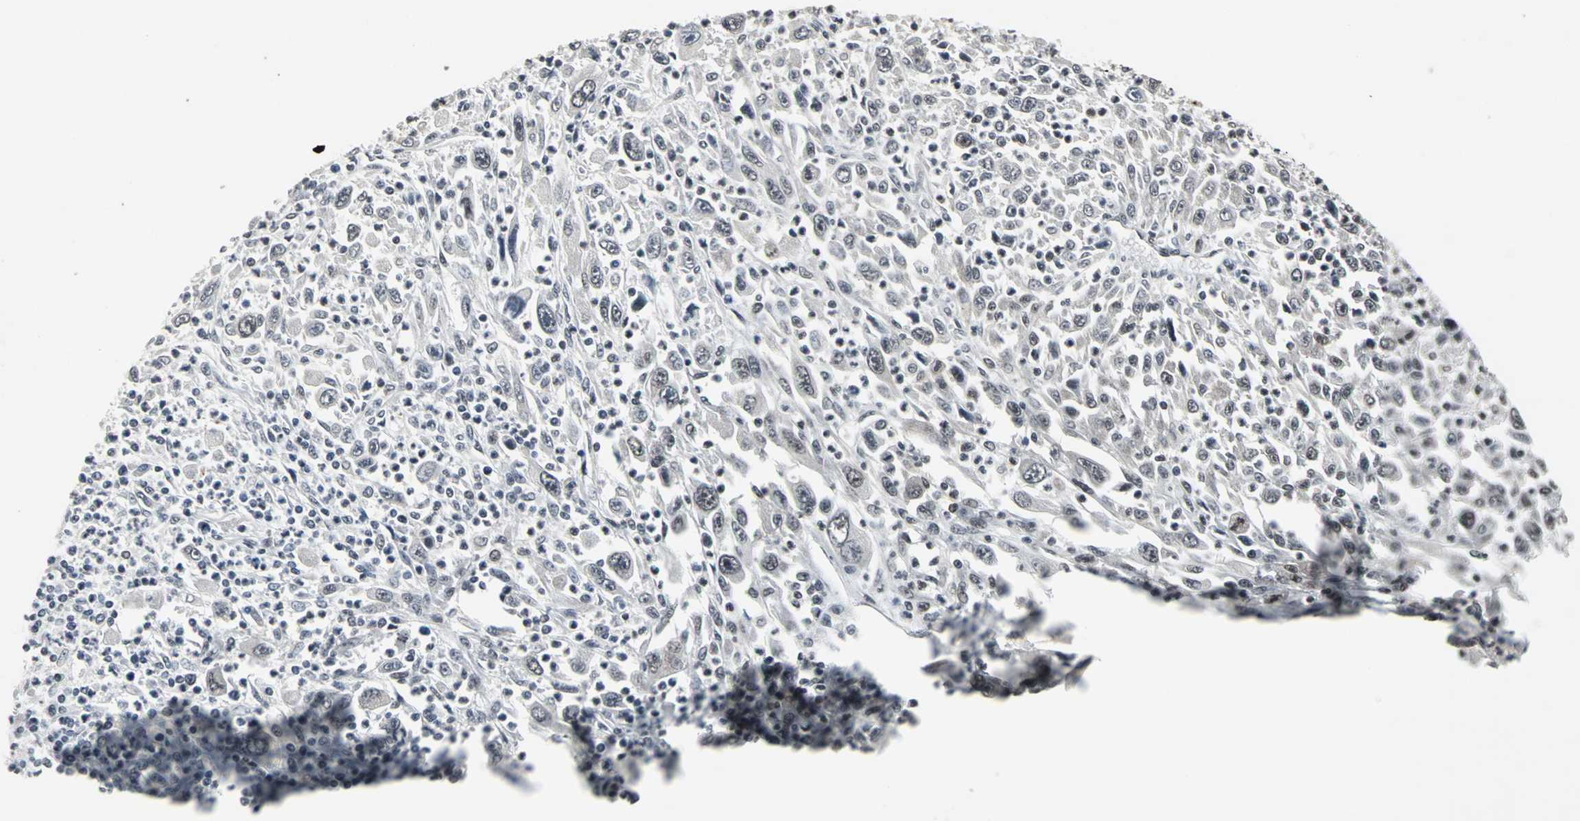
{"staining": {"intensity": "negative", "quantity": "none", "location": "none"}, "tissue": "melanoma", "cell_type": "Tumor cells", "image_type": "cancer", "snomed": [{"axis": "morphology", "description": "Malignant melanoma, Metastatic site"}, {"axis": "topography", "description": "Skin"}], "caption": "Immunohistochemistry photomicrograph of human malignant melanoma (metastatic site) stained for a protein (brown), which demonstrates no positivity in tumor cells. (DAB (3,3'-diaminobenzidine) IHC visualized using brightfield microscopy, high magnification).", "gene": "PNKP", "patient": {"sex": "female", "age": 56}}